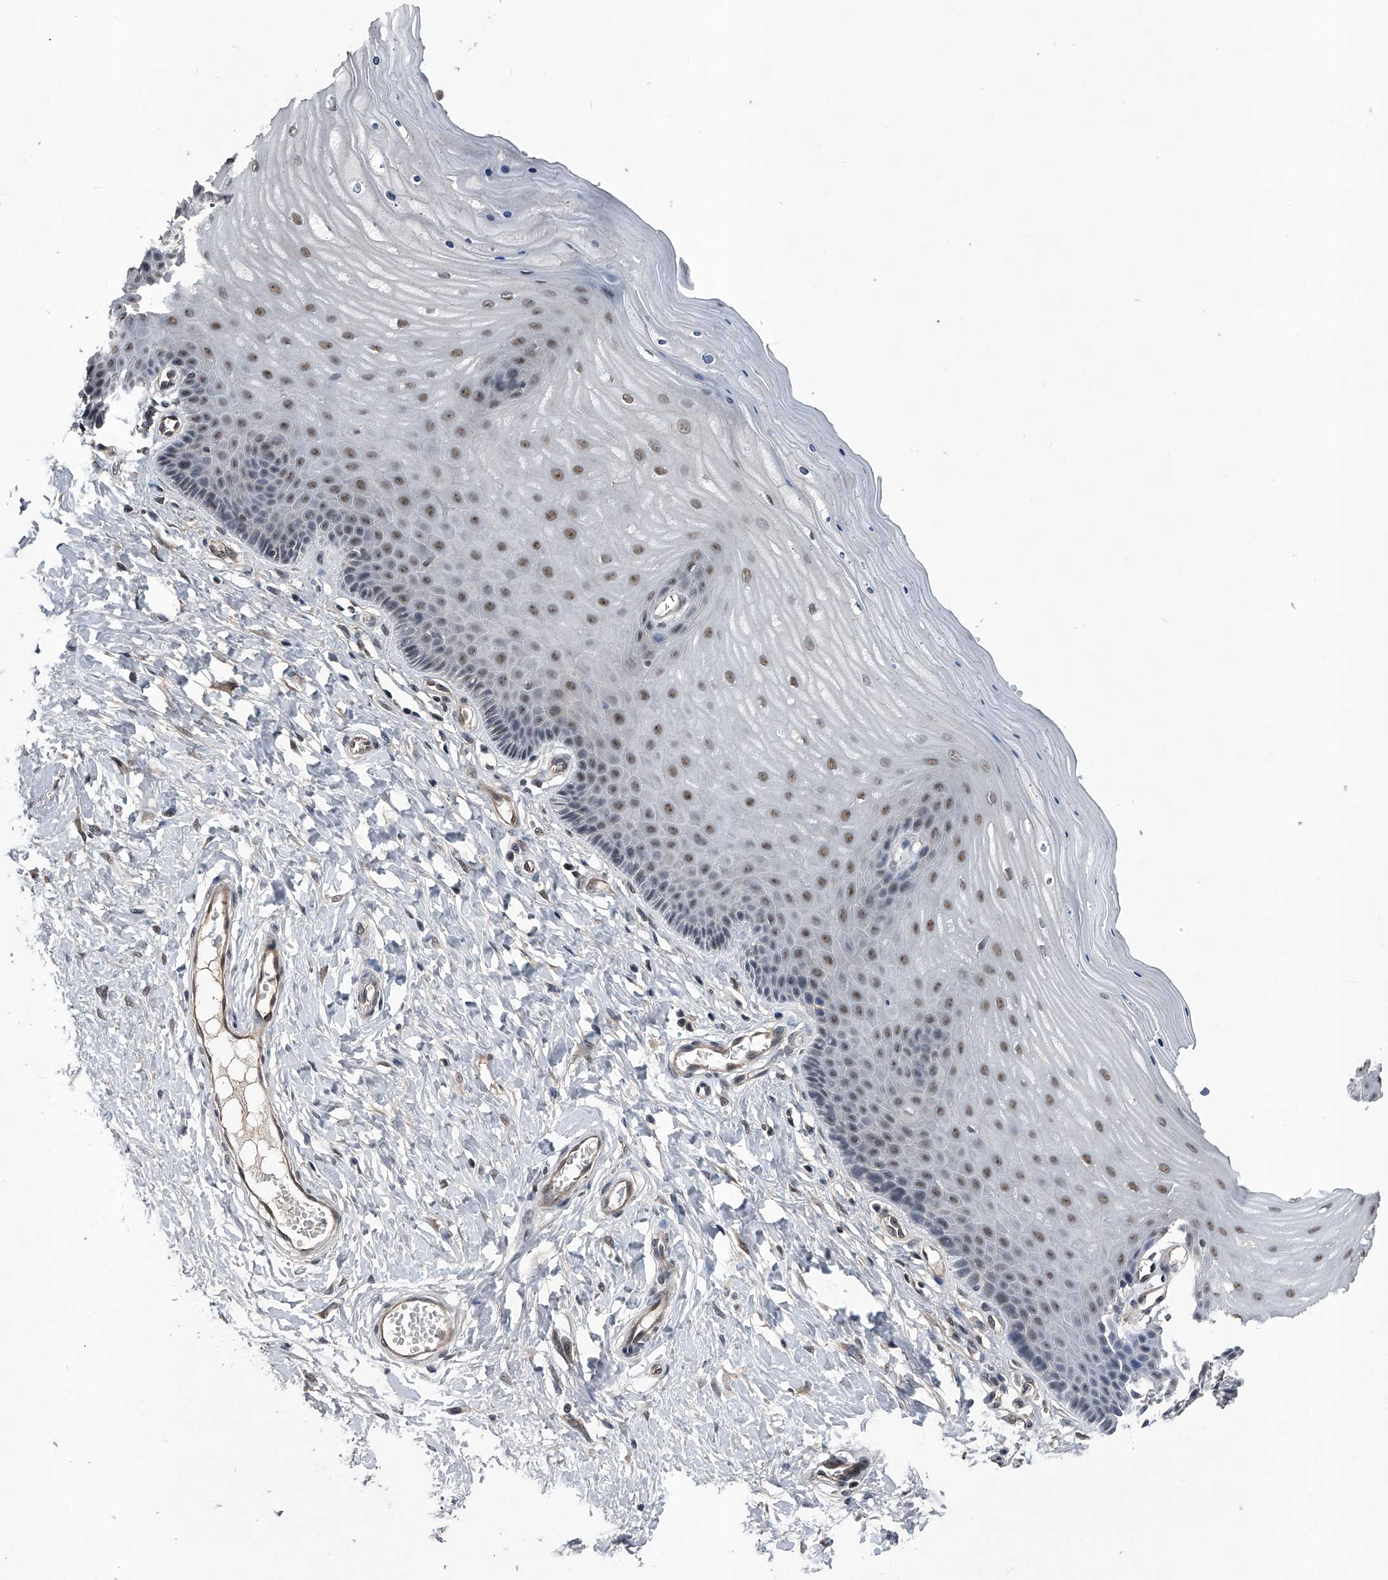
{"staining": {"intensity": "negative", "quantity": "none", "location": "none"}, "tissue": "cervix", "cell_type": "Glandular cells", "image_type": "normal", "snomed": [{"axis": "morphology", "description": "Normal tissue, NOS"}, {"axis": "topography", "description": "Cervix"}], "caption": "A high-resolution photomicrograph shows immunohistochemistry staining of unremarkable cervix, which reveals no significant positivity in glandular cells.", "gene": "SLC12A8", "patient": {"sex": "female", "age": 55}}